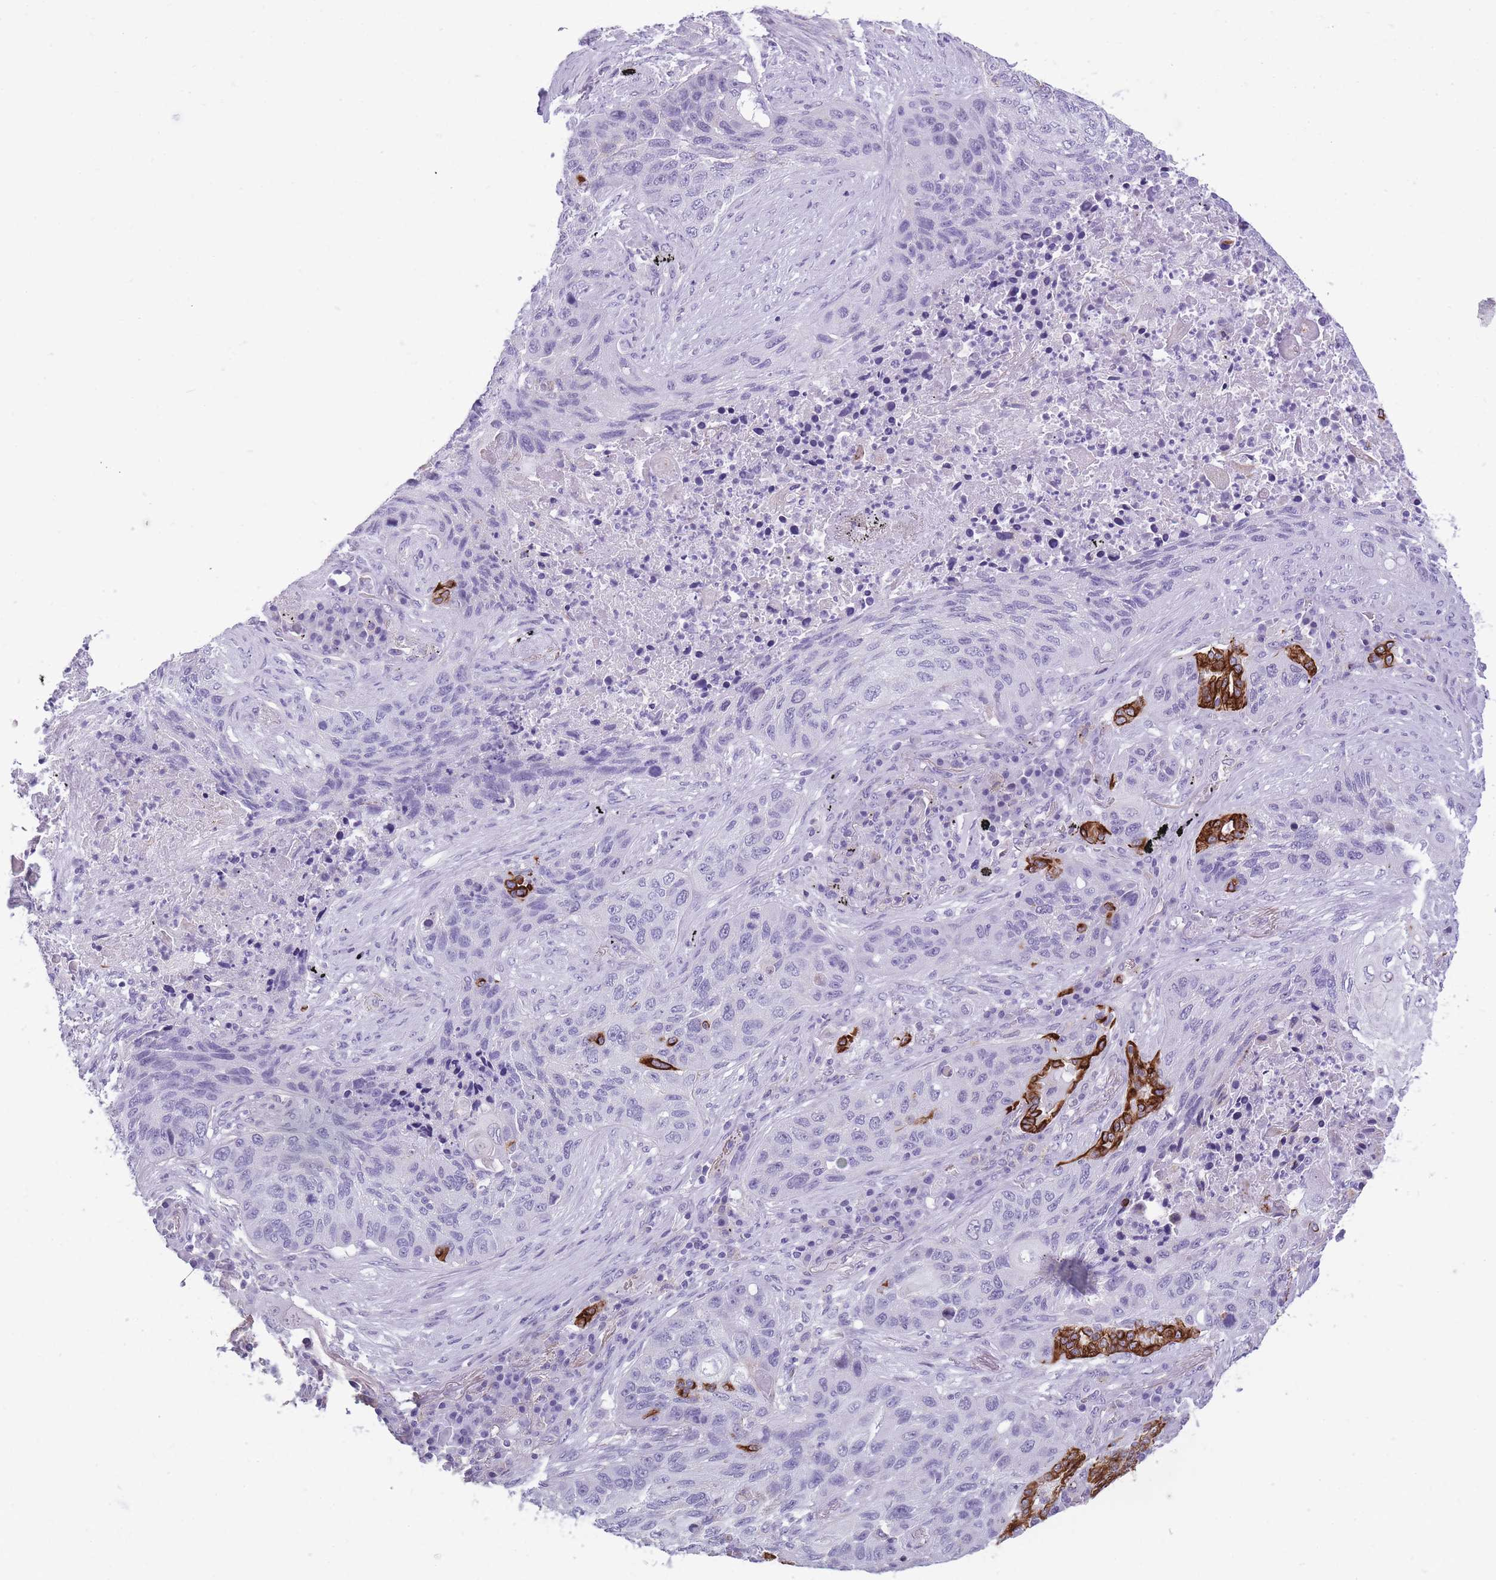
{"staining": {"intensity": "negative", "quantity": "none", "location": "none"}, "tissue": "lung cancer", "cell_type": "Tumor cells", "image_type": "cancer", "snomed": [{"axis": "morphology", "description": "Squamous cell carcinoma, NOS"}, {"axis": "topography", "description": "Lung"}], "caption": "This is an immunohistochemistry image of human lung squamous cell carcinoma. There is no positivity in tumor cells.", "gene": "RADX", "patient": {"sex": "female", "age": 63}}